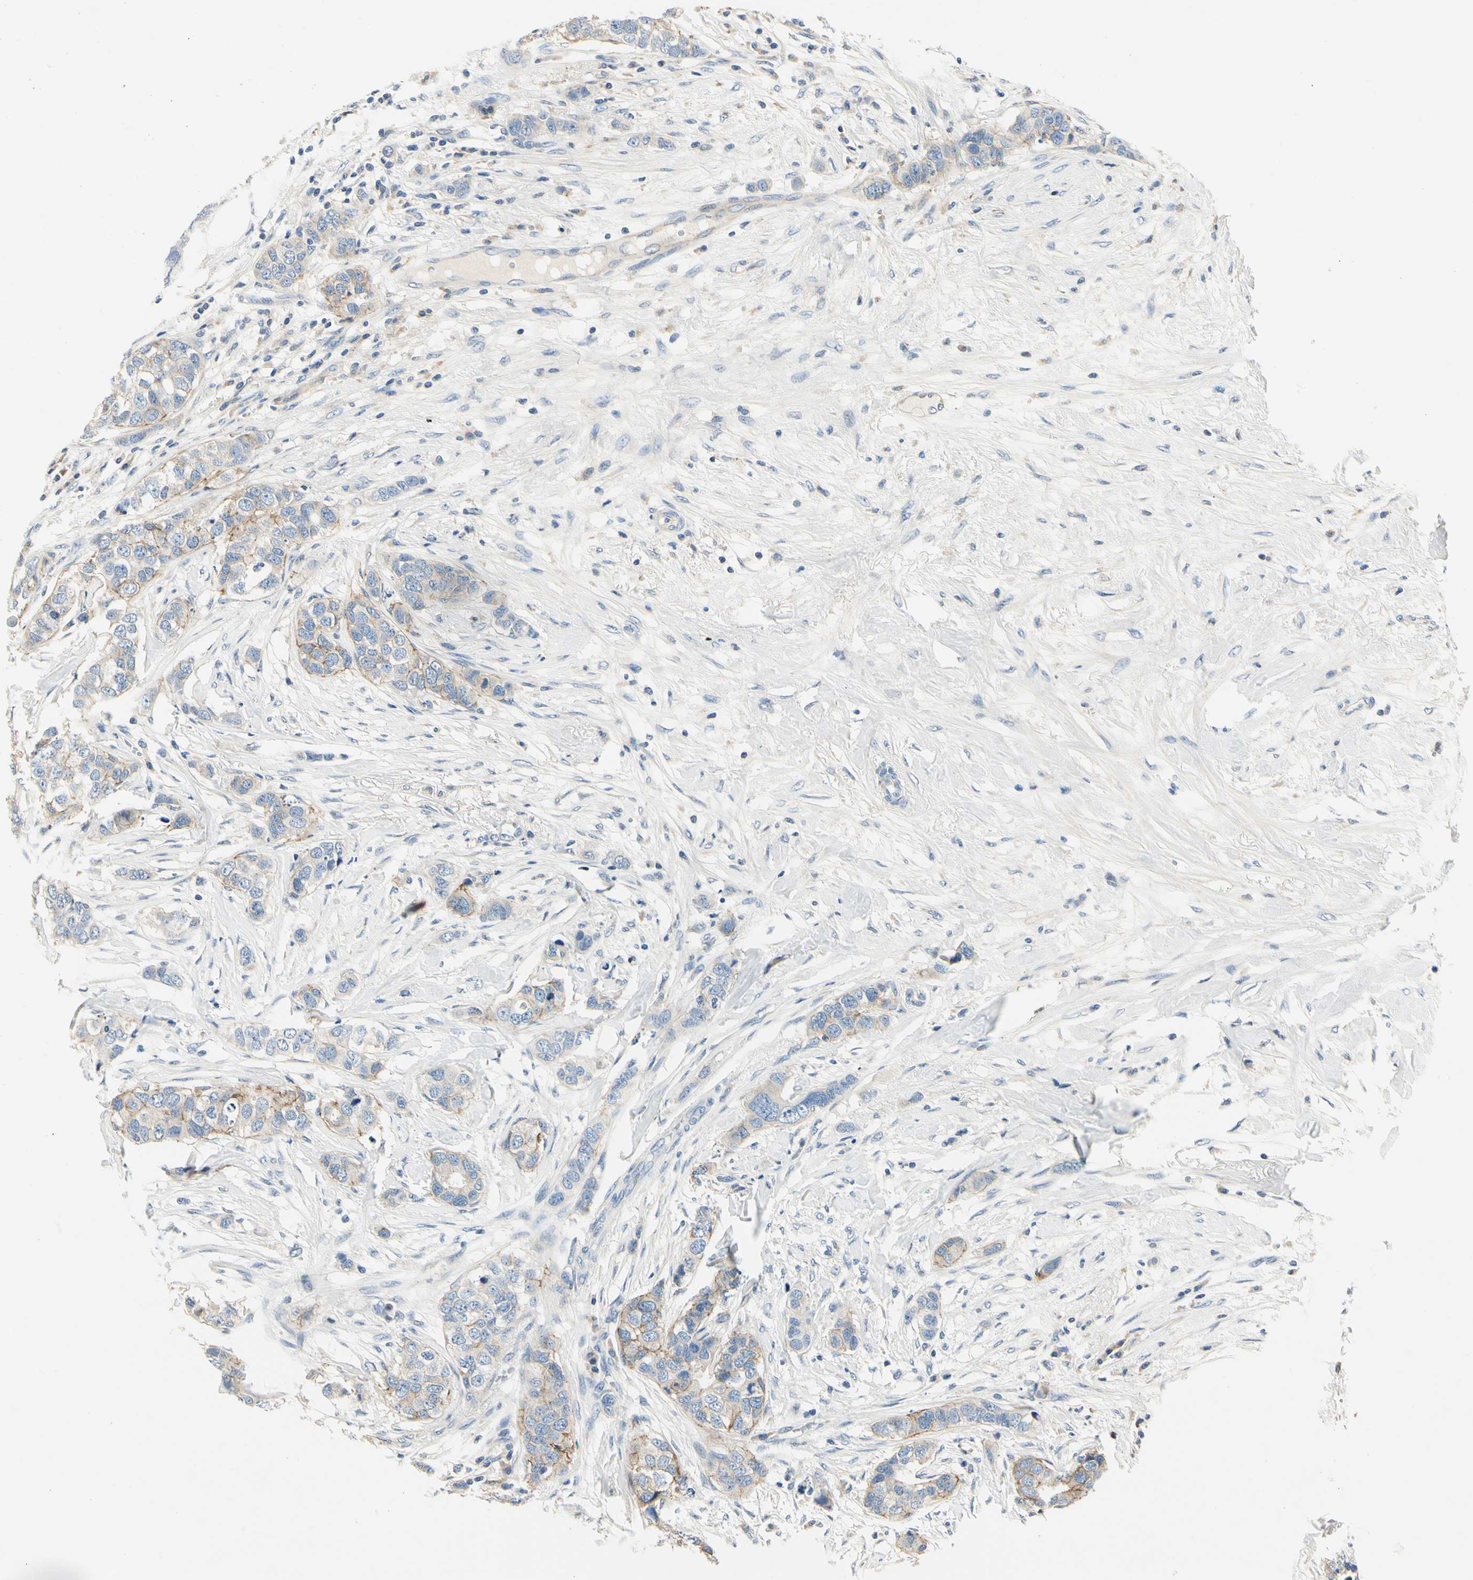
{"staining": {"intensity": "weak", "quantity": "25%-75%", "location": "cytoplasmic/membranous"}, "tissue": "breast cancer", "cell_type": "Tumor cells", "image_type": "cancer", "snomed": [{"axis": "morphology", "description": "Duct carcinoma"}, {"axis": "topography", "description": "Breast"}], "caption": "About 25%-75% of tumor cells in human infiltrating ductal carcinoma (breast) show weak cytoplasmic/membranous protein expression as visualized by brown immunohistochemical staining.", "gene": "TGFBR3", "patient": {"sex": "female", "age": 50}}